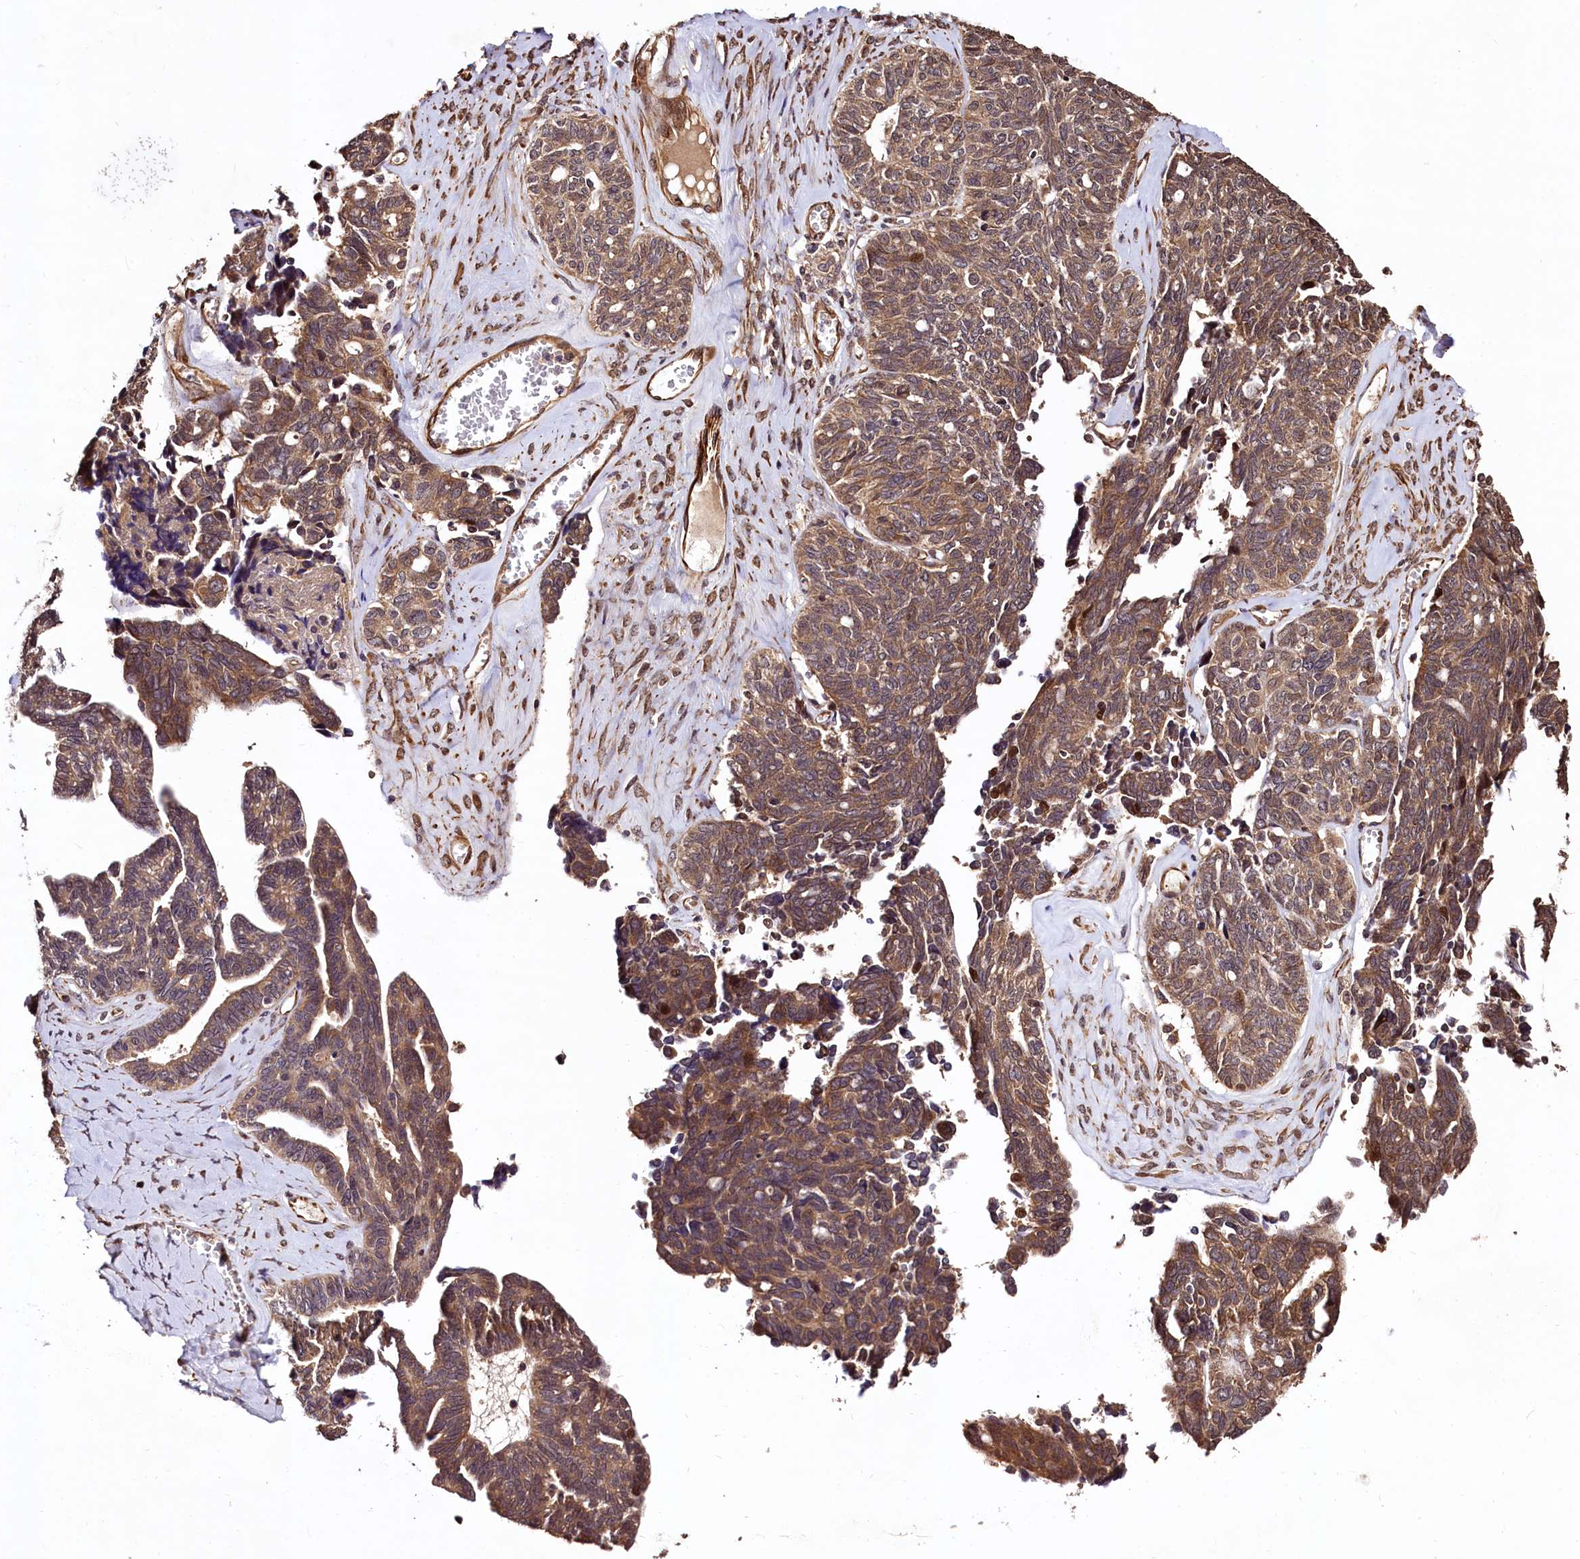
{"staining": {"intensity": "moderate", "quantity": ">75%", "location": "cytoplasmic/membranous"}, "tissue": "ovarian cancer", "cell_type": "Tumor cells", "image_type": "cancer", "snomed": [{"axis": "morphology", "description": "Cystadenocarcinoma, serous, NOS"}, {"axis": "topography", "description": "Ovary"}], "caption": "The immunohistochemical stain shows moderate cytoplasmic/membranous positivity in tumor cells of ovarian serous cystadenocarcinoma tissue.", "gene": "TBCEL", "patient": {"sex": "female", "age": 79}}